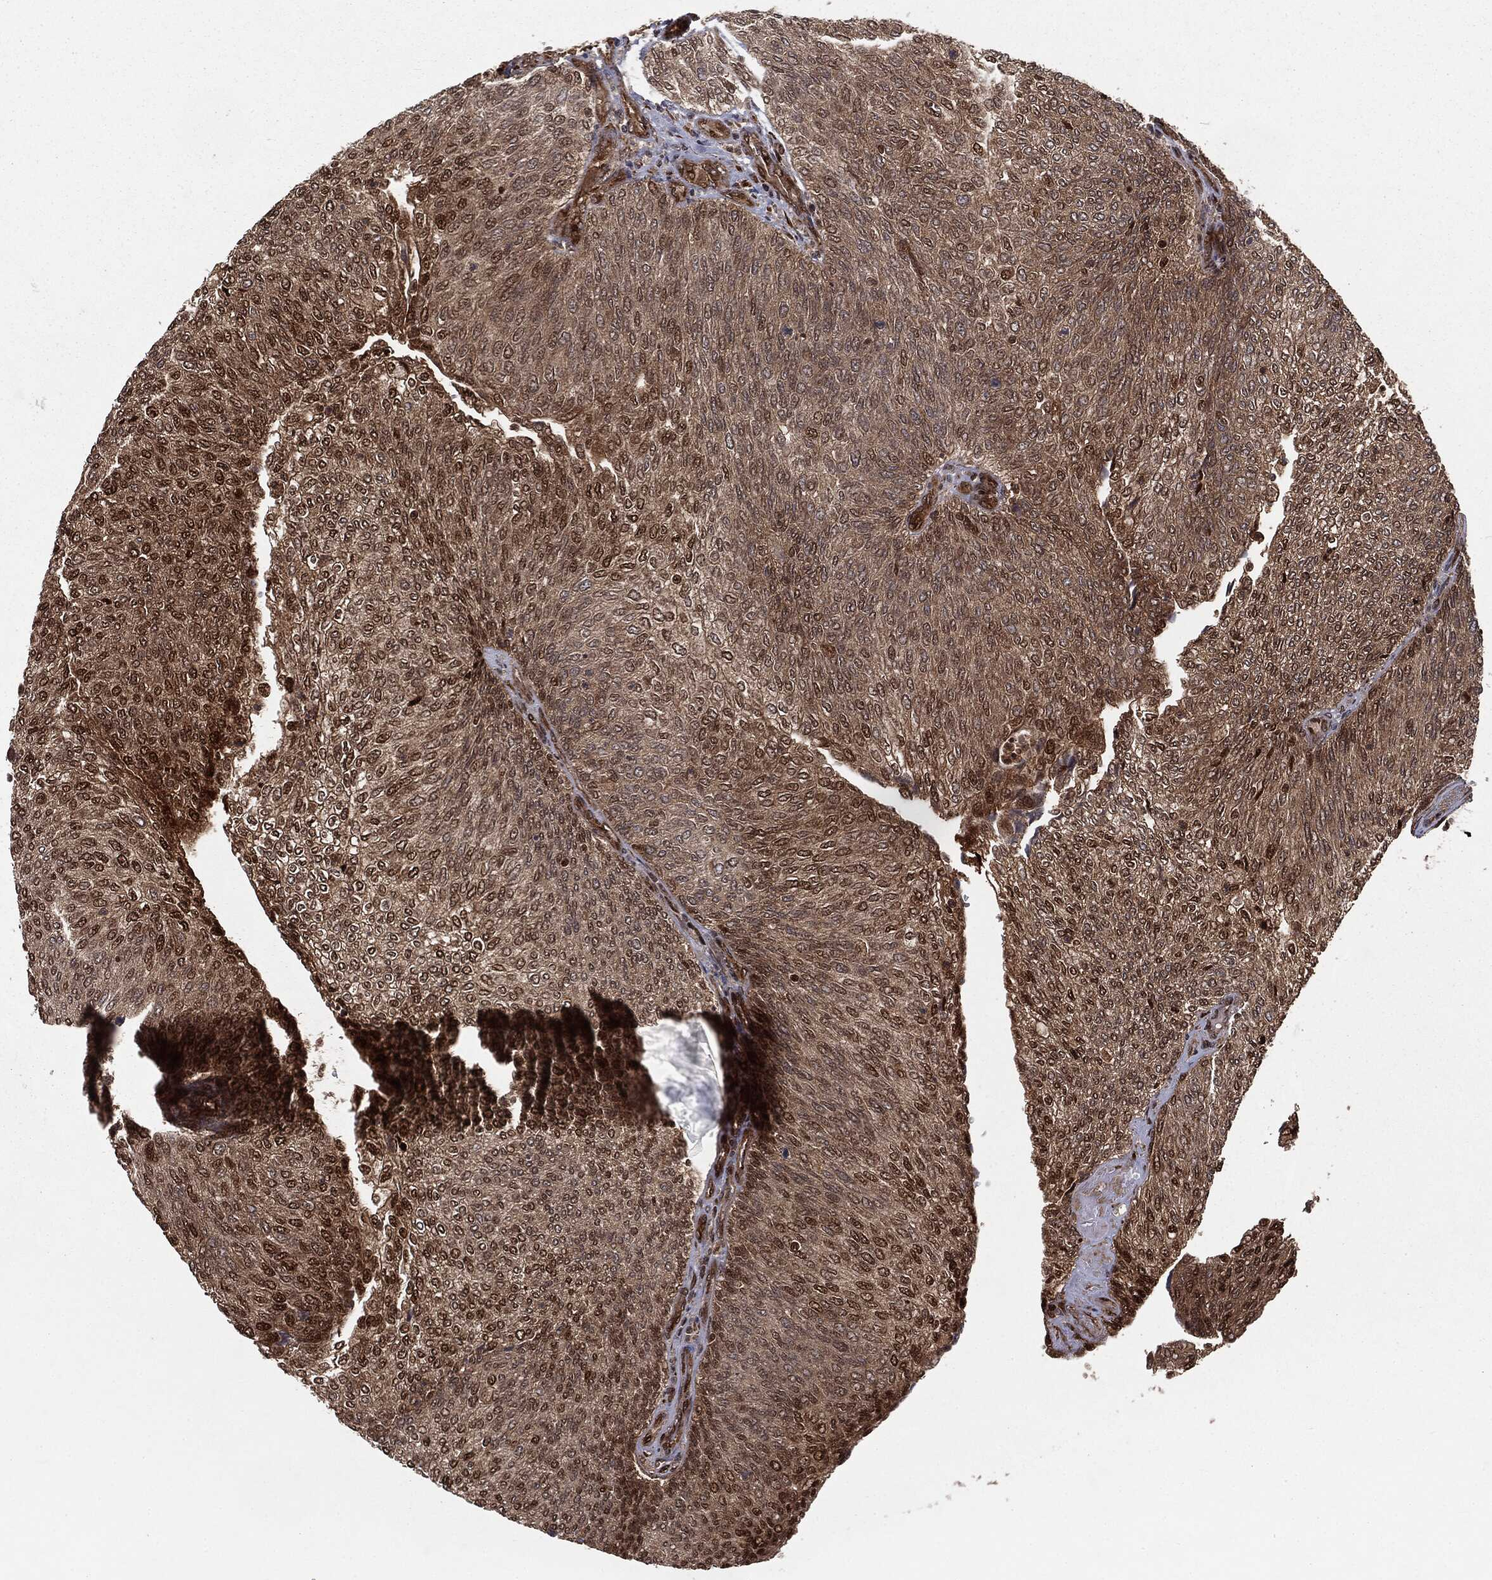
{"staining": {"intensity": "strong", "quantity": "25%-75%", "location": "nuclear"}, "tissue": "urothelial cancer", "cell_type": "Tumor cells", "image_type": "cancer", "snomed": [{"axis": "morphology", "description": "Urothelial carcinoma, High grade"}, {"axis": "topography", "description": "Urinary bladder"}], "caption": "Urothelial carcinoma (high-grade) tissue exhibits strong nuclear staining in approximately 25%-75% of tumor cells", "gene": "RANBP9", "patient": {"sex": "female", "age": 79}}